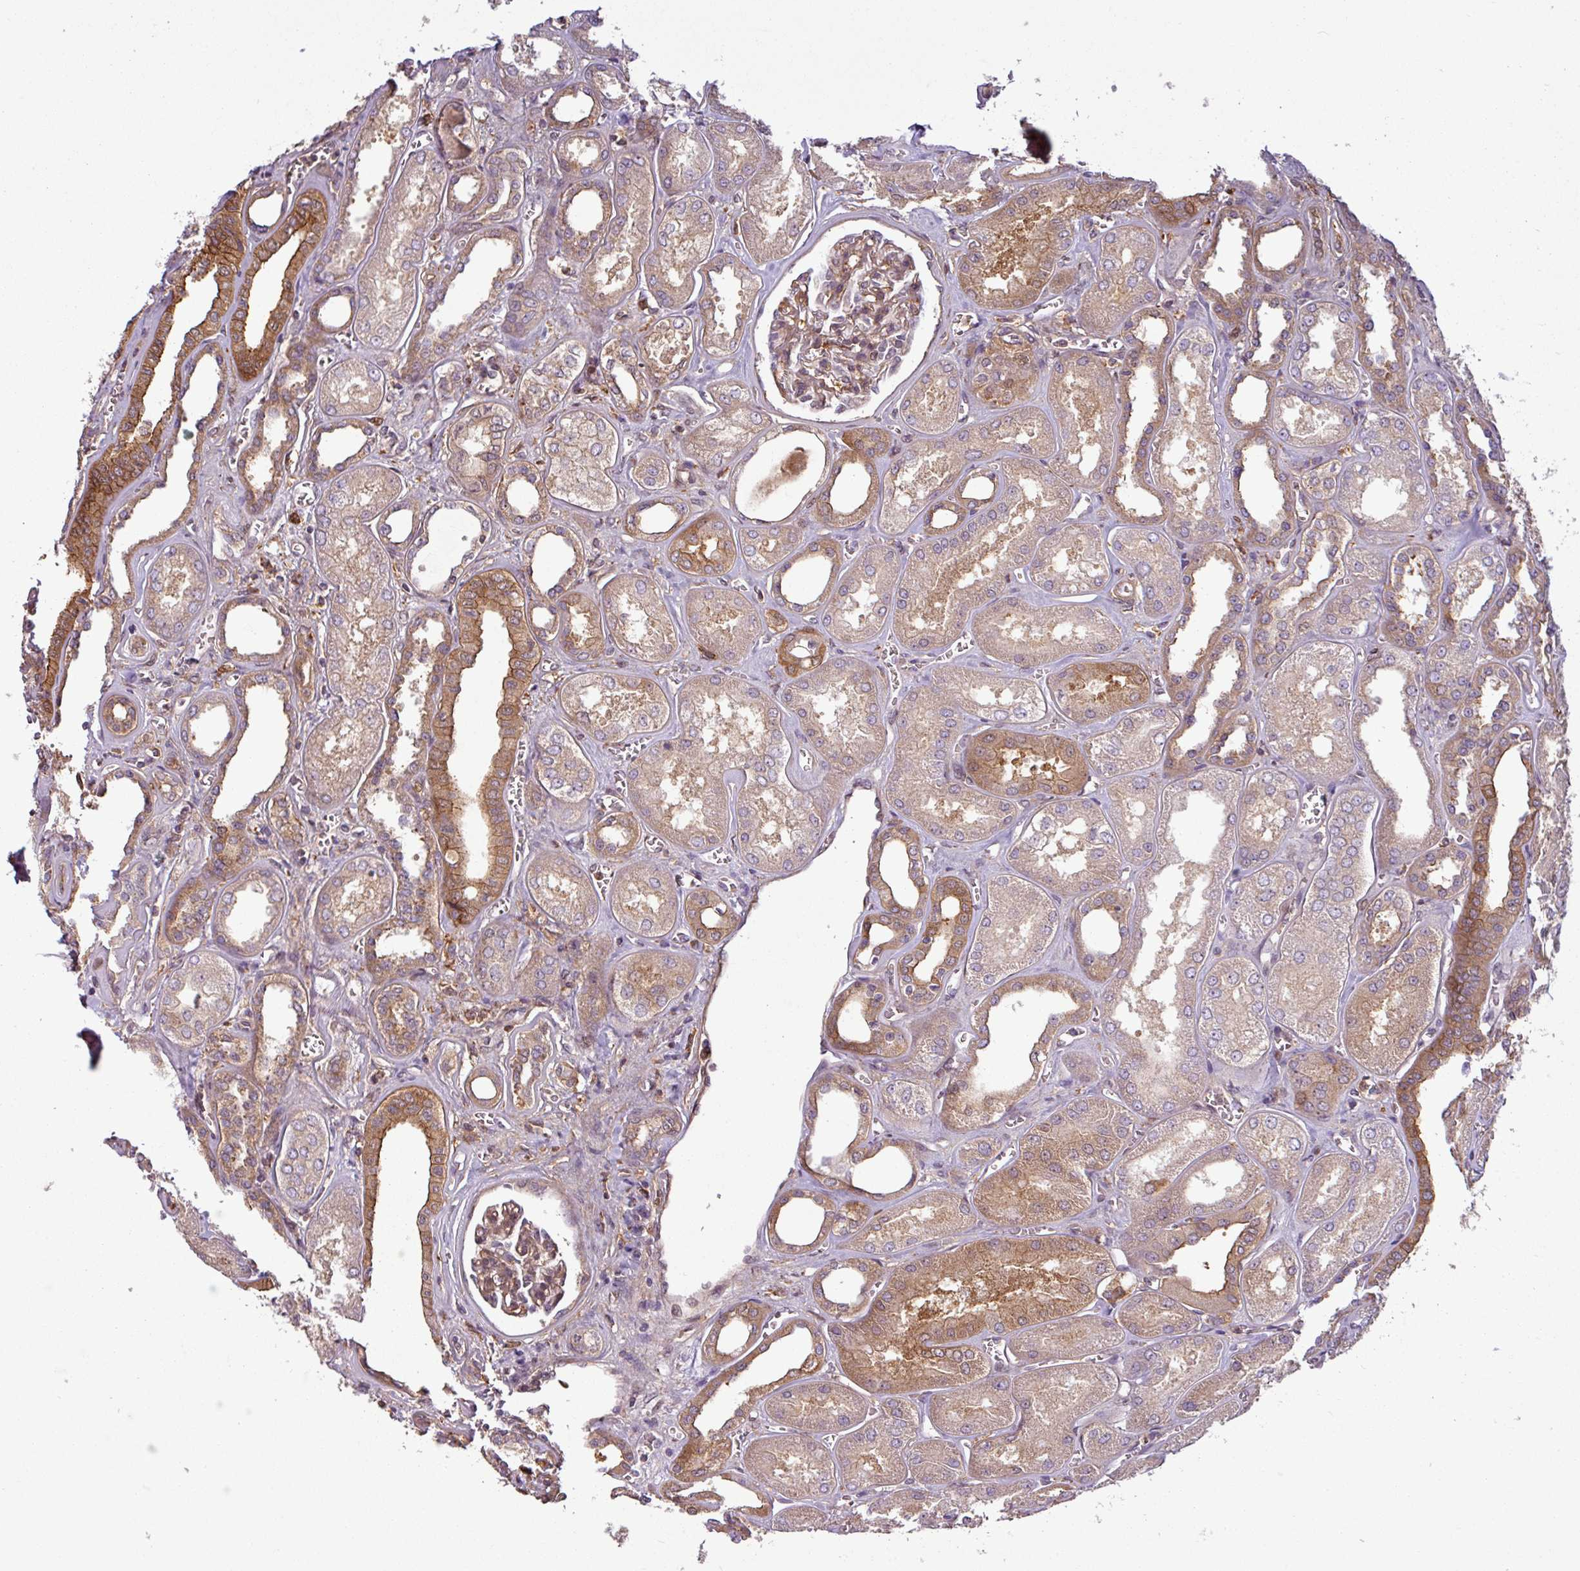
{"staining": {"intensity": "moderate", "quantity": "25%-75%", "location": "cytoplasmic/membranous"}, "tissue": "kidney", "cell_type": "Cells in glomeruli", "image_type": "normal", "snomed": [{"axis": "morphology", "description": "Normal tissue, NOS"}, {"axis": "morphology", "description": "Adenocarcinoma, NOS"}, {"axis": "topography", "description": "Kidney"}], "caption": "DAB immunohistochemical staining of unremarkable kidney shows moderate cytoplasmic/membranous protein staining in about 25%-75% of cells in glomeruli.", "gene": "SH3BGRL", "patient": {"sex": "female", "age": 68}}